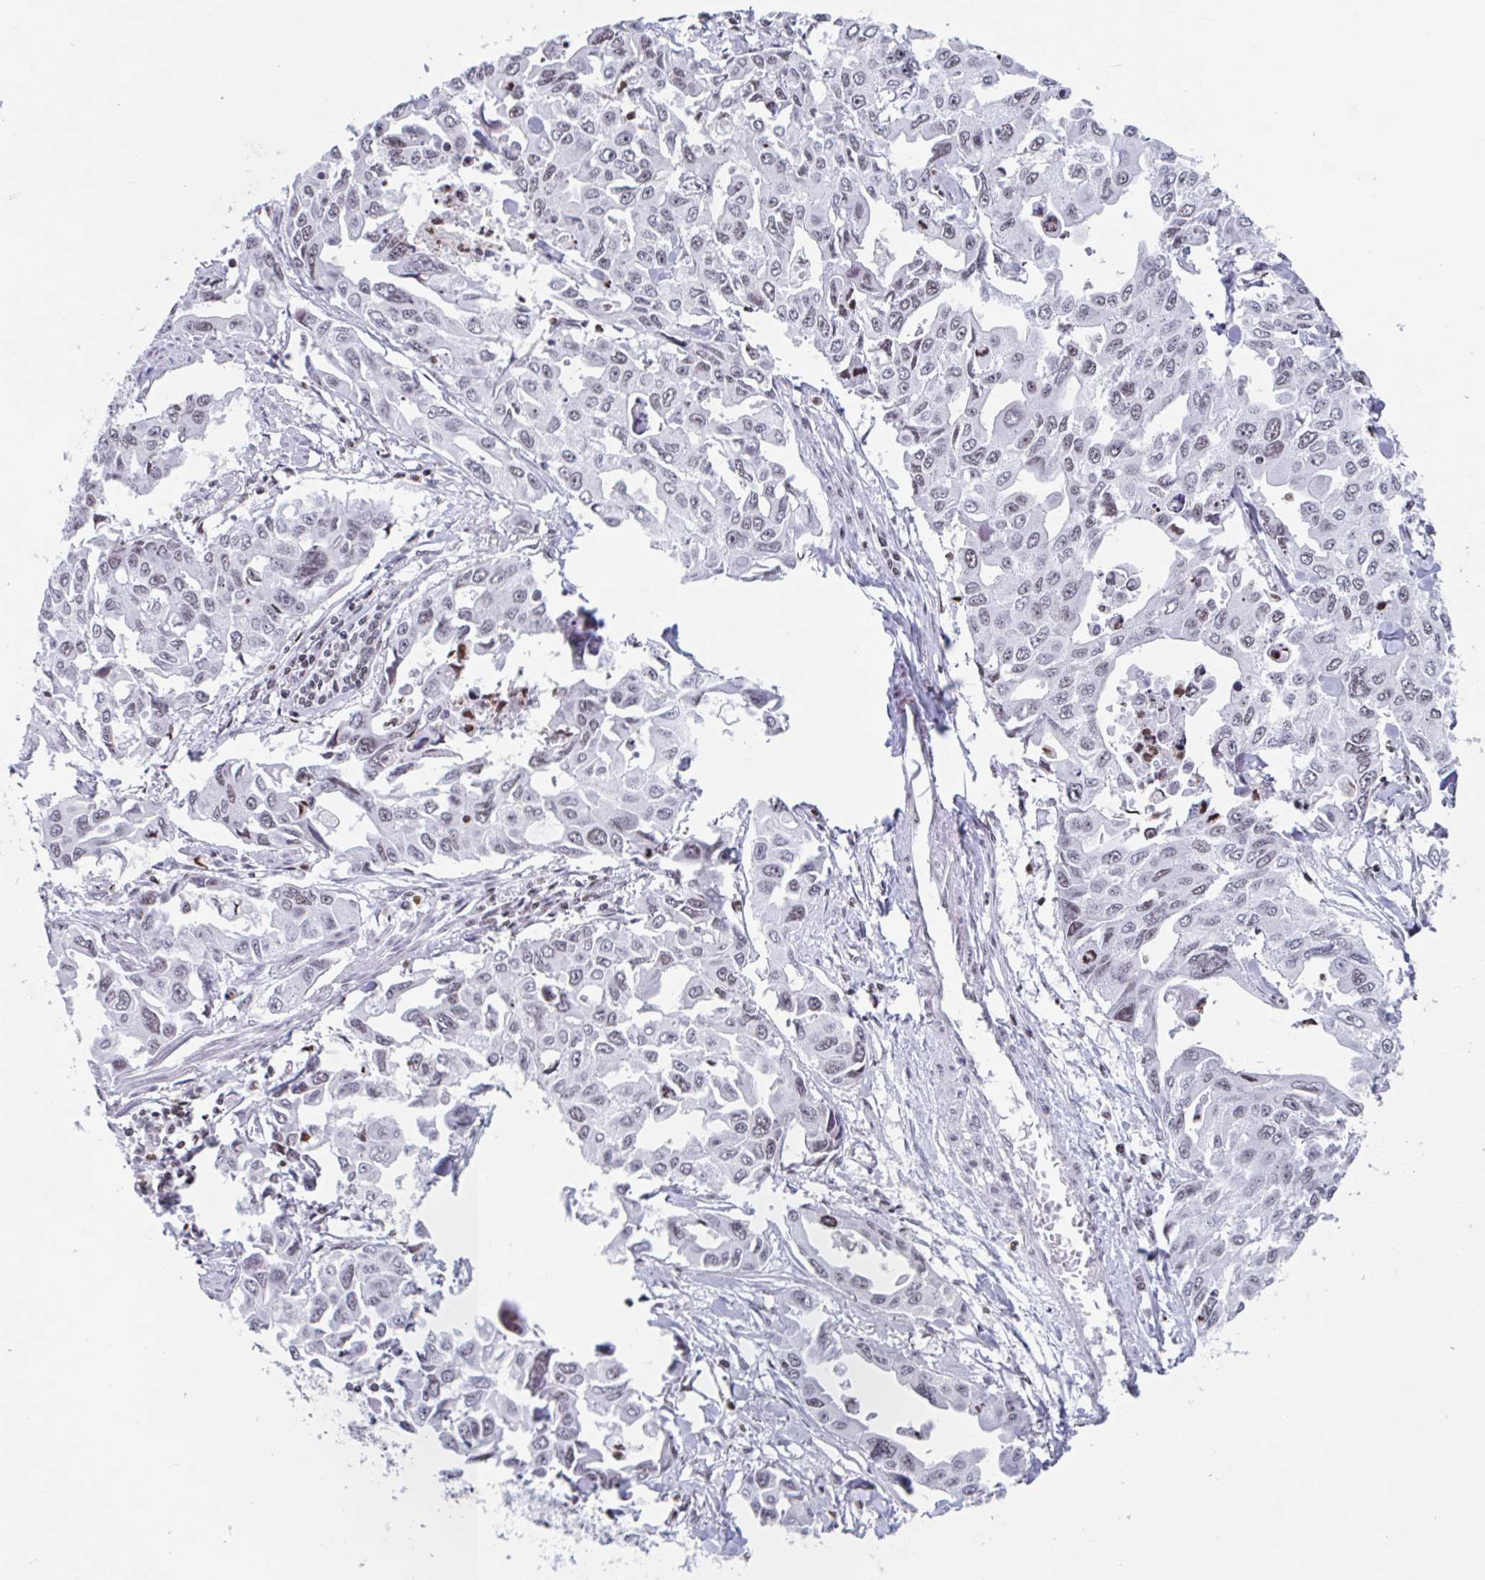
{"staining": {"intensity": "weak", "quantity": ">75%", "location": "nuclear"}, "tissue": "lung cancer", "cell_type": "Tumor cells", "image_type": "cancer", "snomed": [{"axis": "morphology", "description": "Adenocarcinoma, NOS"}, {"axis": "topography", "description": "Lung"}], "caption": "Protein expression analysis of human lung cancer reveals weak nuclear positivity in about >75% of tumor cells.", "gene": "NOL6", "patient": {"sex": "male", "age": 64}}